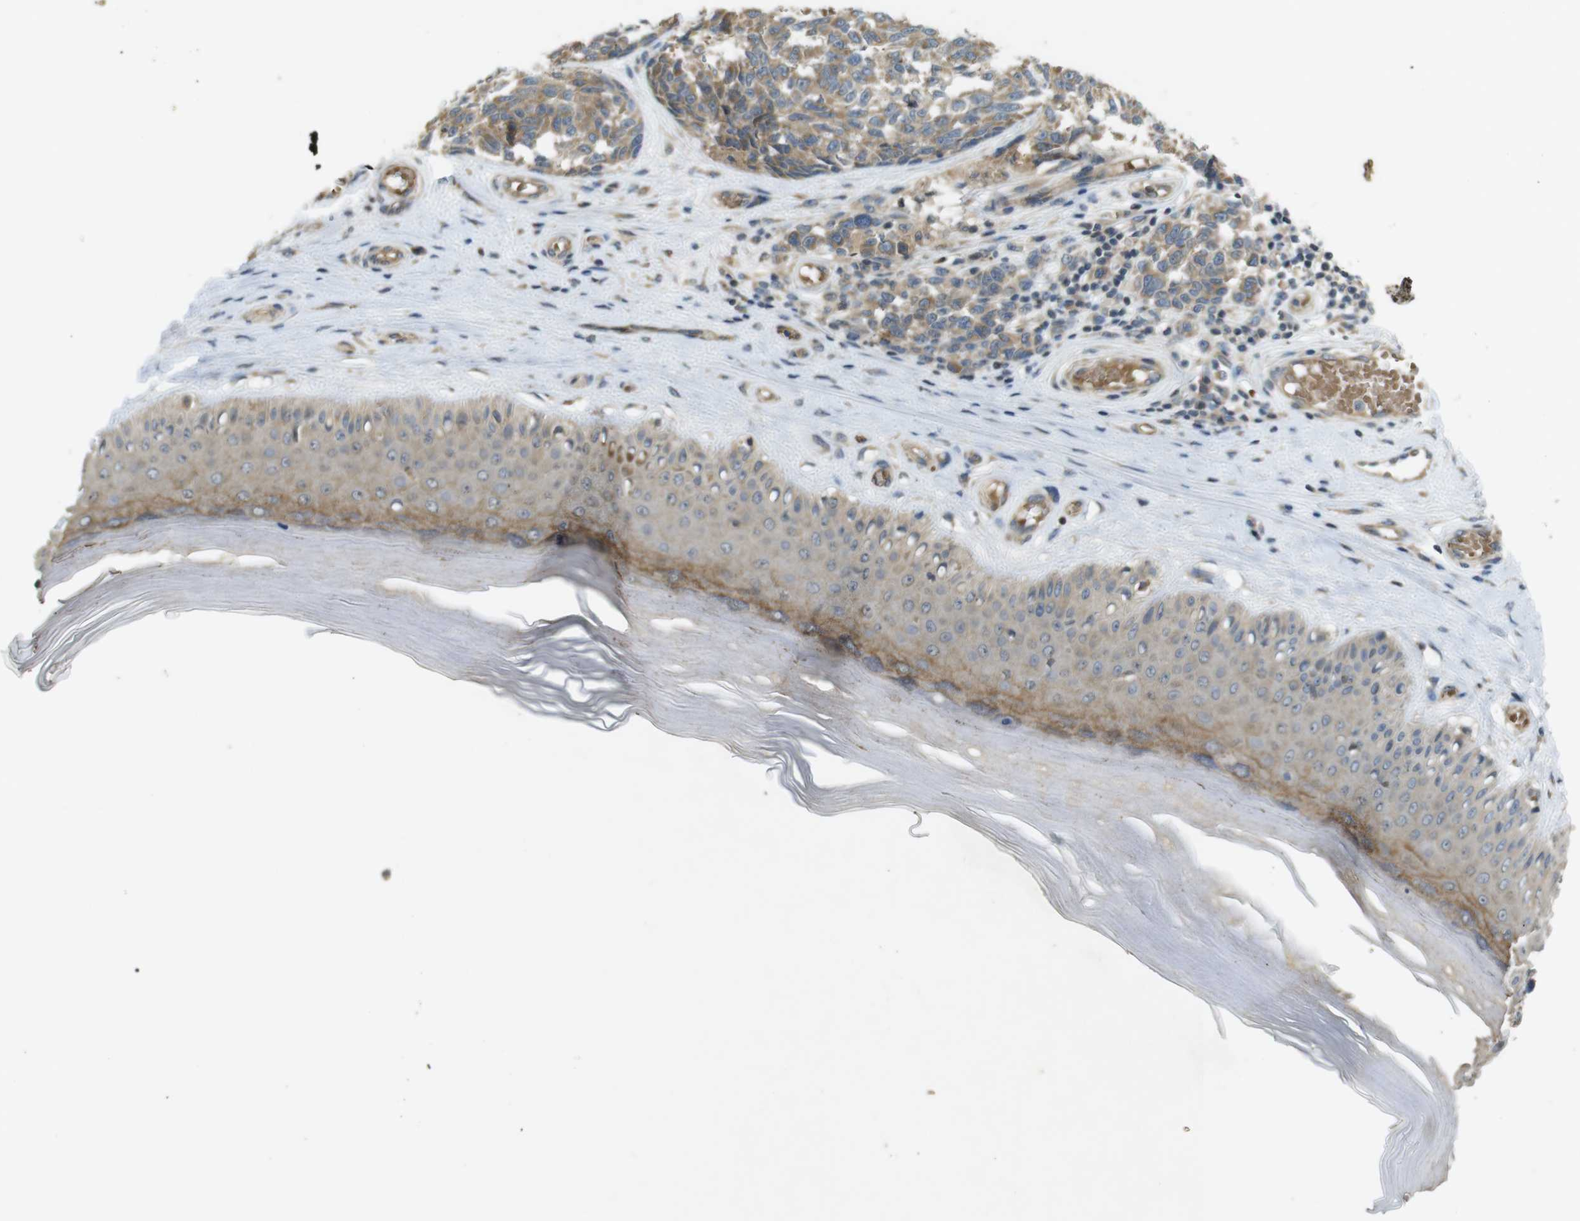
{"staining": {"intensity": "moderate", "quantity": ">75%", "location": "cytoplasmic/membranous"}, "tissue": "melanoma", "cell_type": "Tumor cells", "image_type": "cancer", "snomed": [{"axis": "morphology", "description": "Malignant melanoma, NOS"}, {"axis": "topography", "description": "Skin"}], "caption": "Protein staining by immunohistochemistry (IHC) displays moderate cytoplasmic/membranous staining in approximately >75% of tumor cells in melanoma.", "gene": "CLTC", "patient": {"sex": "female", "age": 64}}